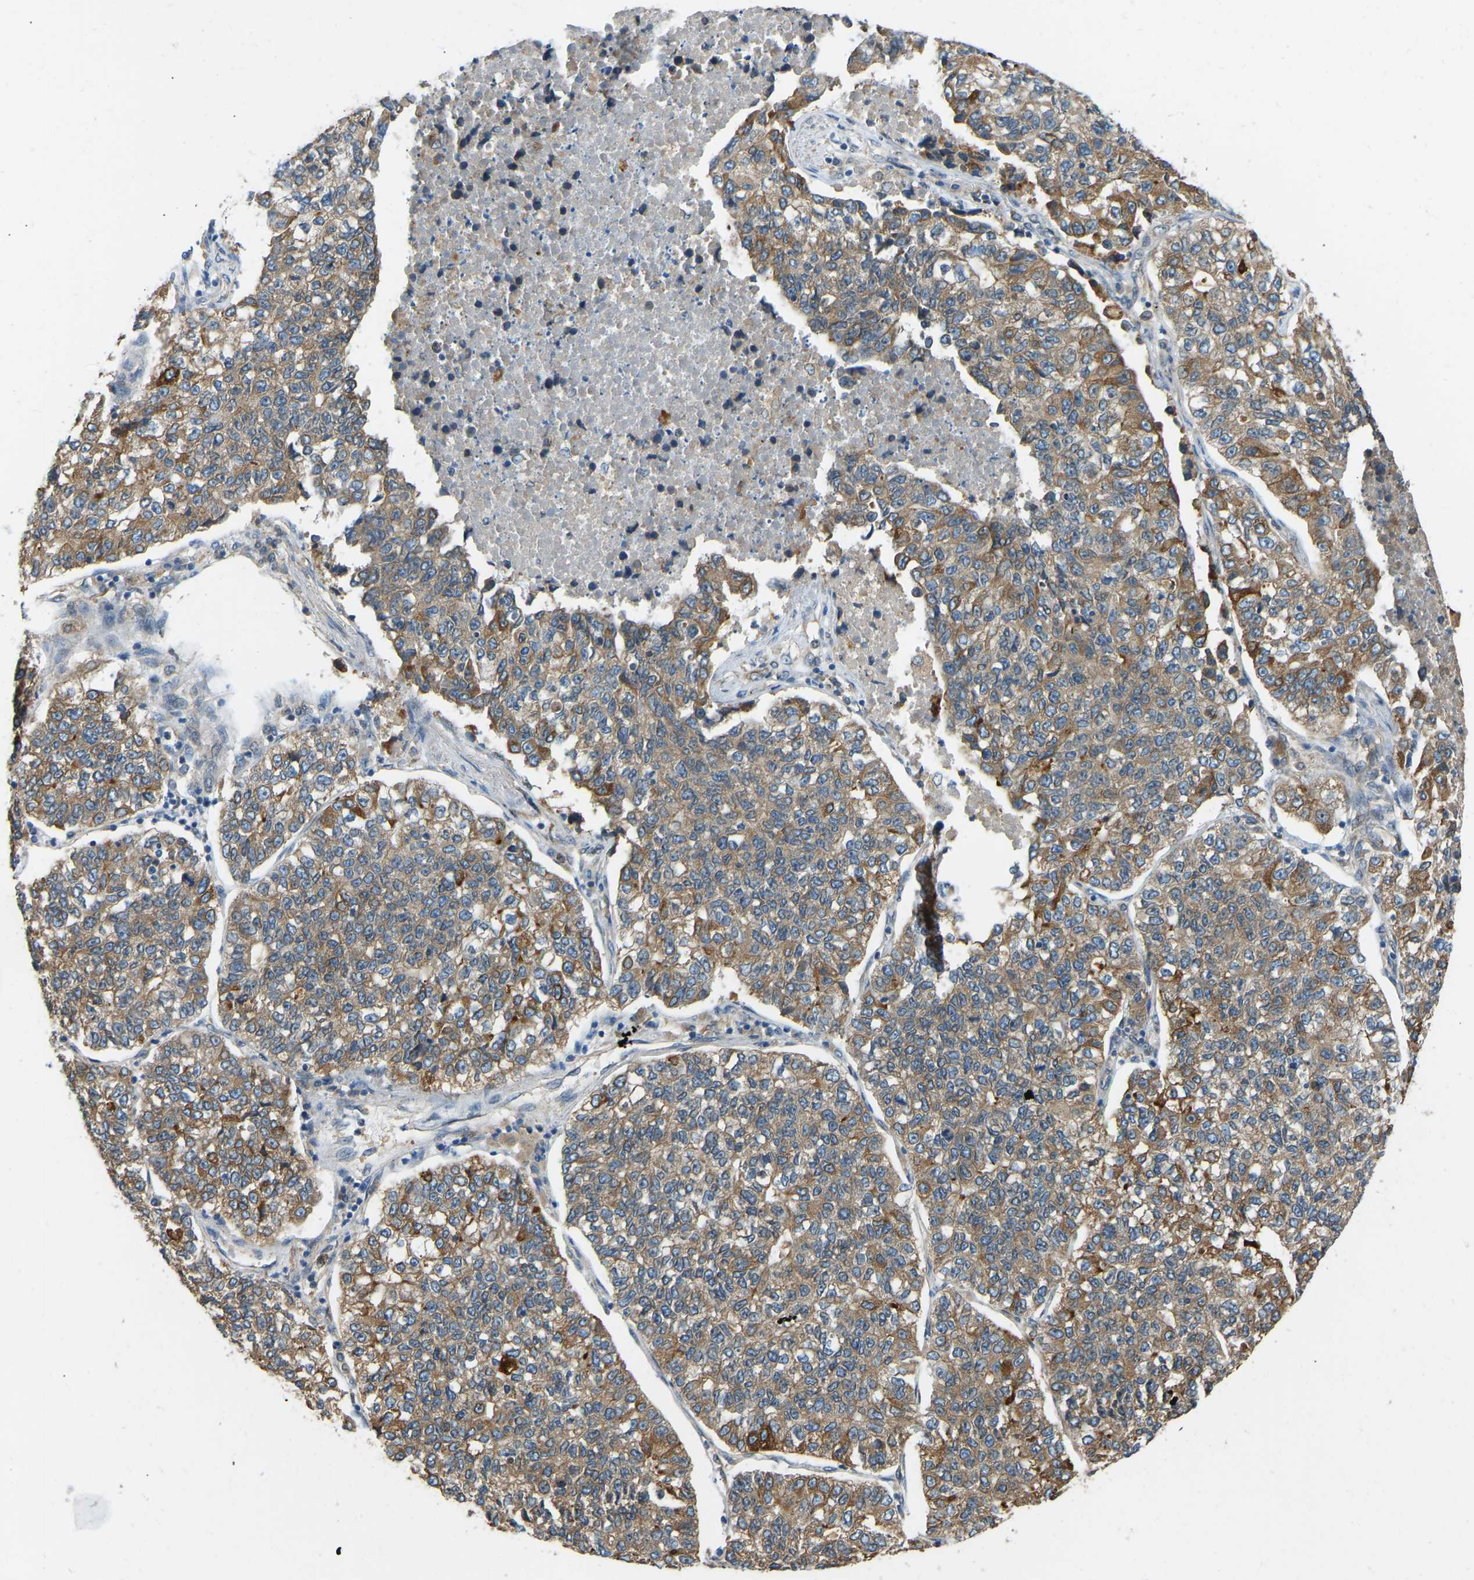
{"staining": {"intensity": "moderate", "quantity": ">75%", "location": "cytoplasmic/membranous"}, "tissue": "lung cancer", "cell_type": "Tumor cells", "image_type": "cancer", "snomed": [{"axis": "morphology", "description": "Adenocarcinoma, NOS"}, {"axis": "topography", "description": "Lung"}], "caption": "There is medium levels of moderate cytoplasmic/membranous staining in tumor cells of lung adenocarcinoma, as demonstrated by immunohistochemical staining (brown color).", "gene": "OS9", "patient": {"sex": "male", "age": 49}}